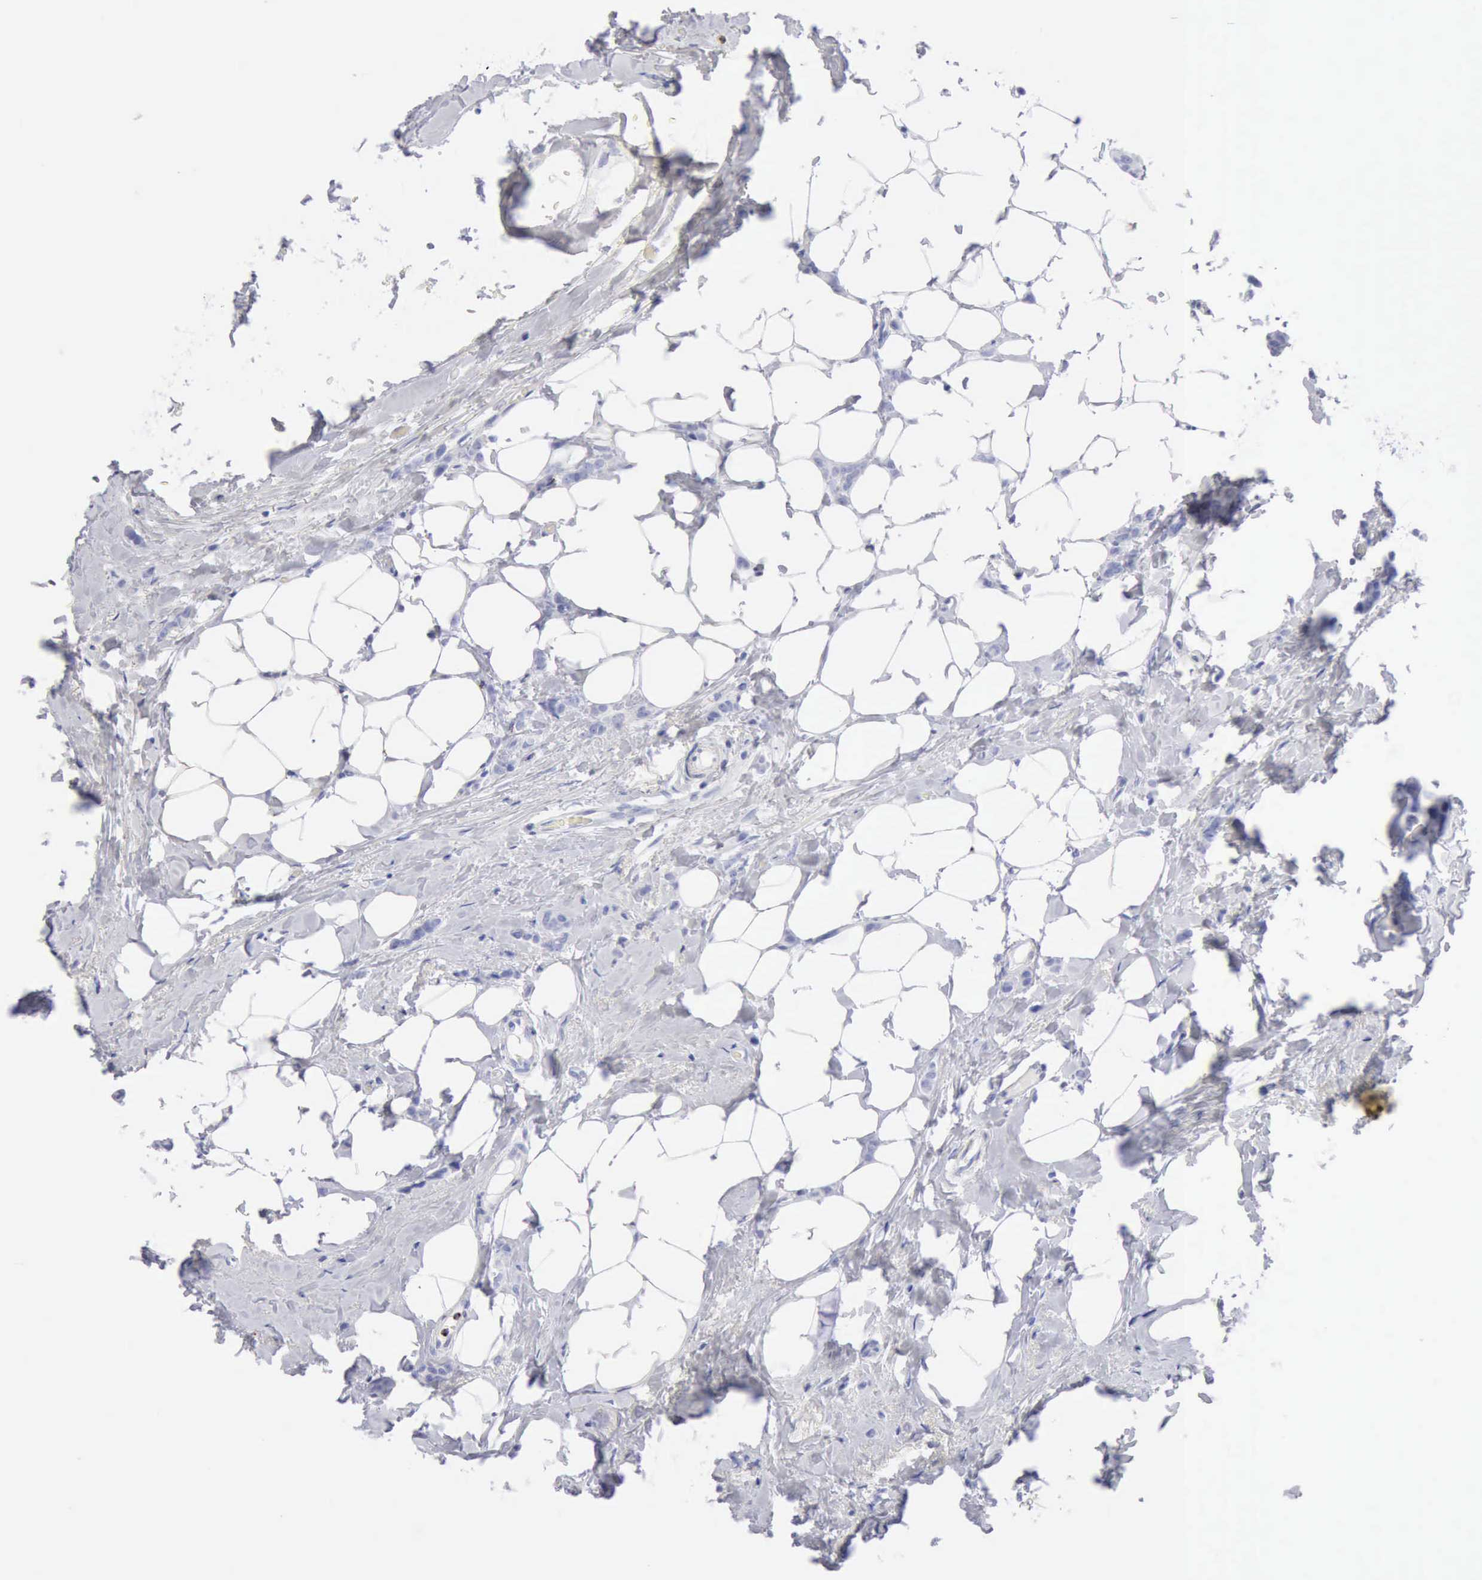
{"staining": {"intensity": "negative", "quantity": "none", "location": "none"}, "tissue": "breast cancer", "cell_type": "Tumor cells", "image_type": "cancer", "snomed": [{"axis": "morphology", "description": "Lobular carcinoma"}, {"axis": "topography", "description": "Breast"}], "caption": "Image shows no significant protein positivity in tumor cells of breast cancer (lobular carcinoma). (DAB immunohistochemistry with hematoxylin counter stain).", "gene": "GZMB", "patient": {"sex": "female", "age": 60}}